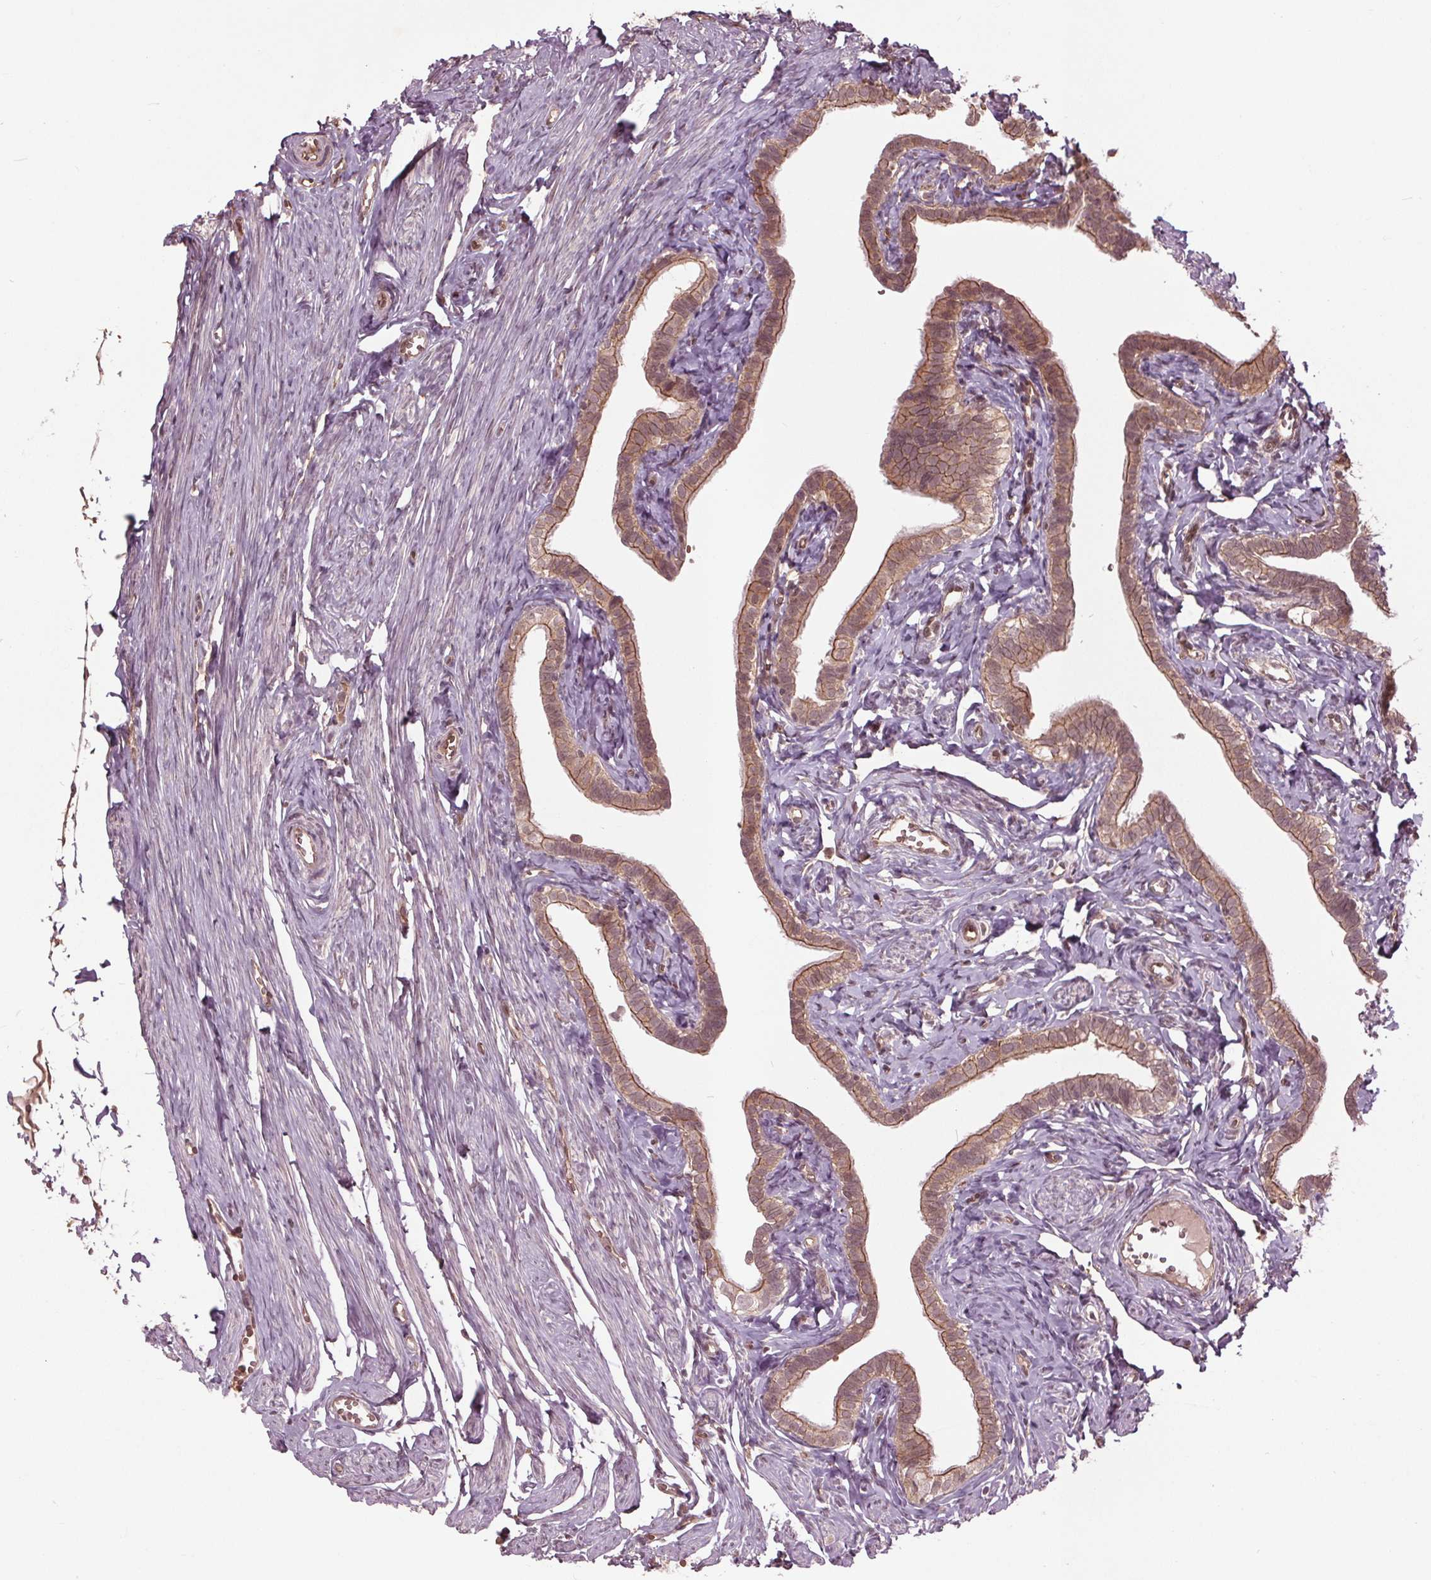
{"staining": {"intensity": "weak", "quantity": ">75%", "location": "cytoplasmic/membranous"}, "tissue": "fallopian tube", "cell_type": "Glandular cells", "image_type": "normal", "snomed": [{"axis": "morphology", "description": "Normal tissue, NOS"}, {"axis": "topography", "description": "Fallopian tube"}], "caption": "The photomicrograph demonstrates a brown stain indicating the presence of a protein in the cytoplasmic/membranous of glandular cells in fallopian tube. (brown staining indicates protein expression, while blue staining denotes nuclei).", "gene": "BTBD1", "patient": {"sex": "female", "age": 41}}